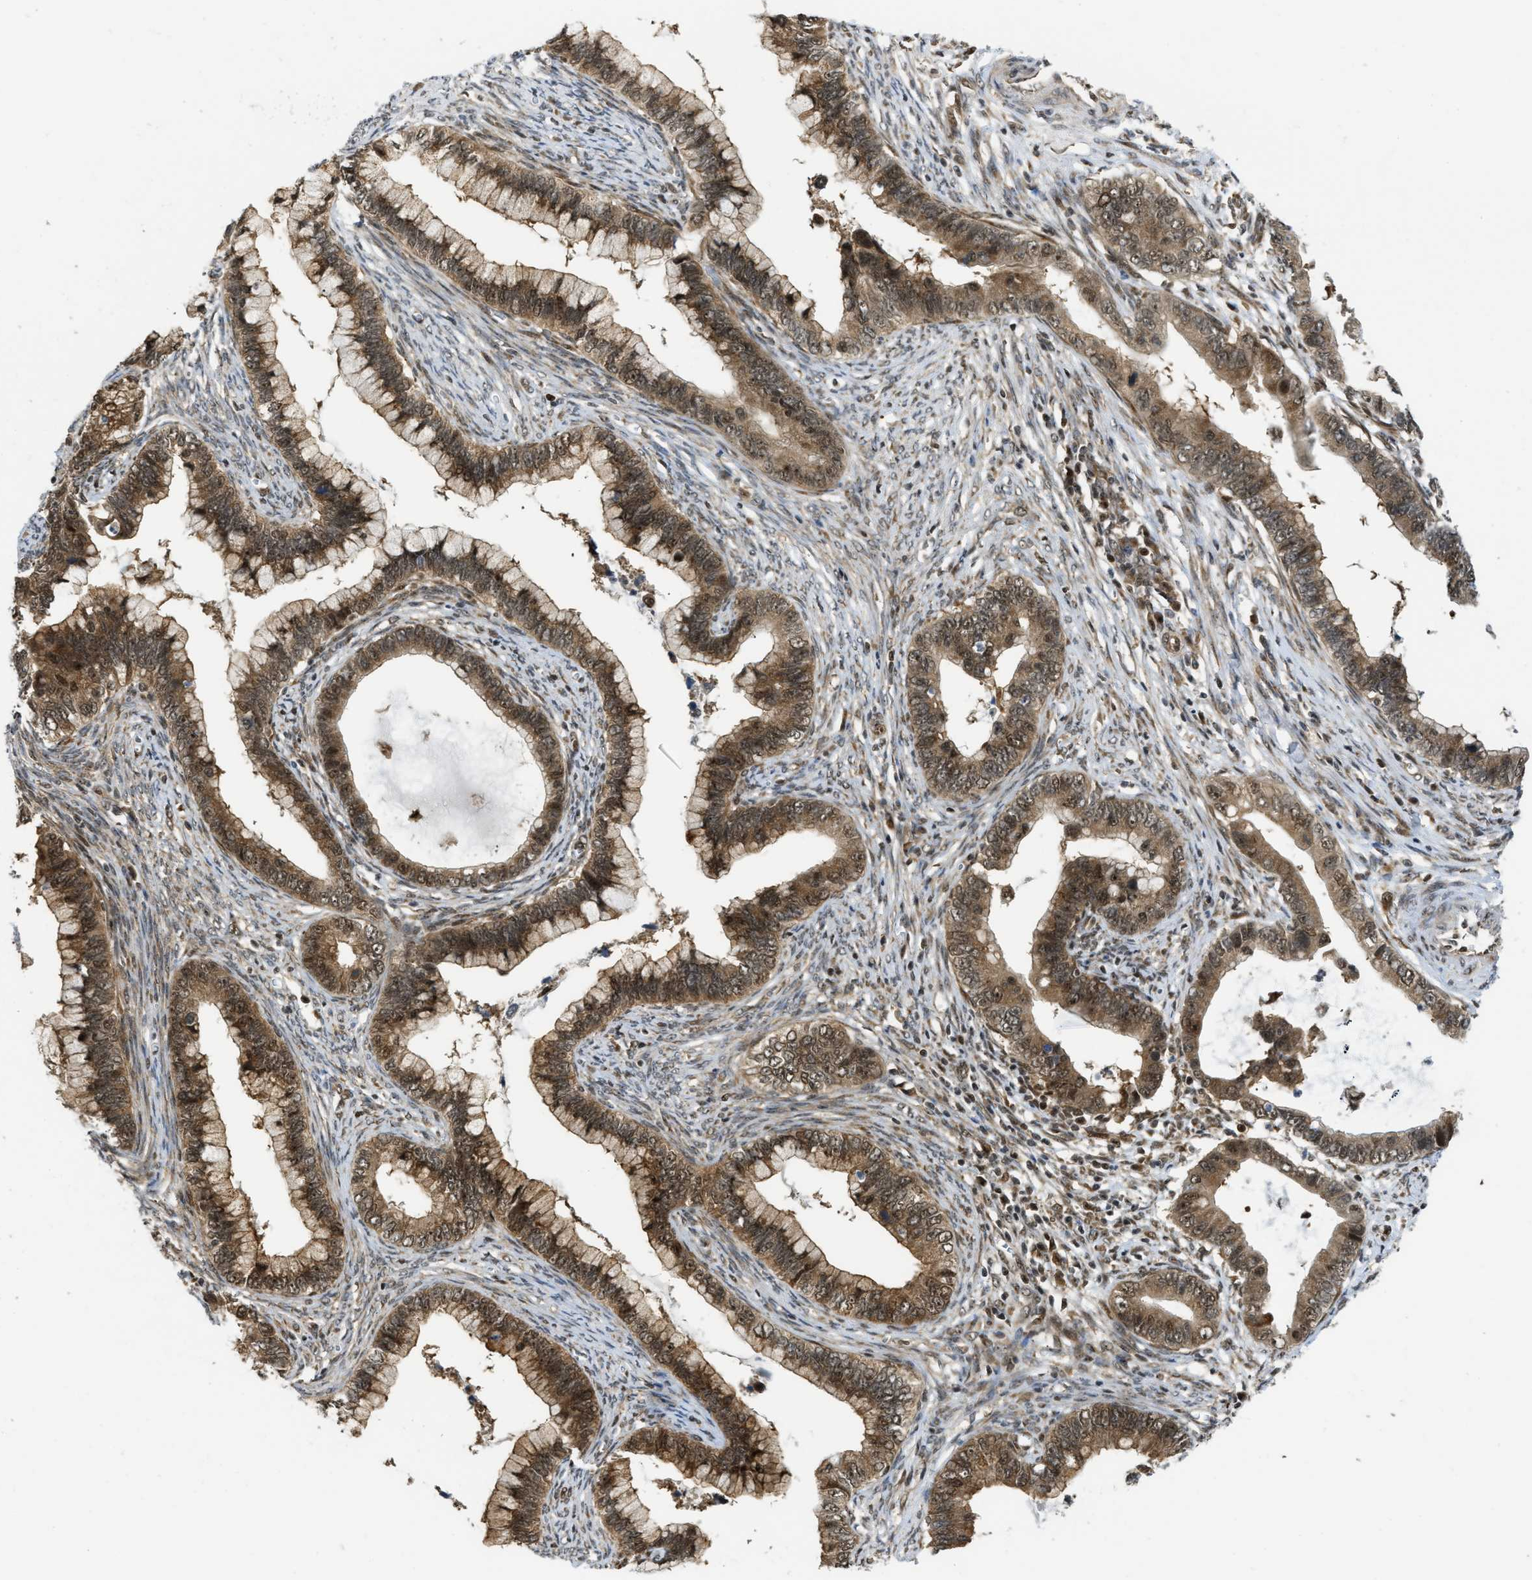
{"staining": {"intensity": "moderate", "quantity": ">75%", "location": "cytoplasmic/membranous"}, "tissue": "cervical cancer", "cell_type": "Tumor cells", "image_type": "cancer", "snomed": [{"axis": "morphology", "description": "Adenocarcinoma, NOS"}, {"axis": "topography", "description": "Cervix"}], "caption": "Protein staining displays moderate cytoplasmic/membranous expression in about >75% of tumor cells in cervical adenocarcinoma.", "gene": "TACC1", "patient": {"sex": "female", "age": 44}}